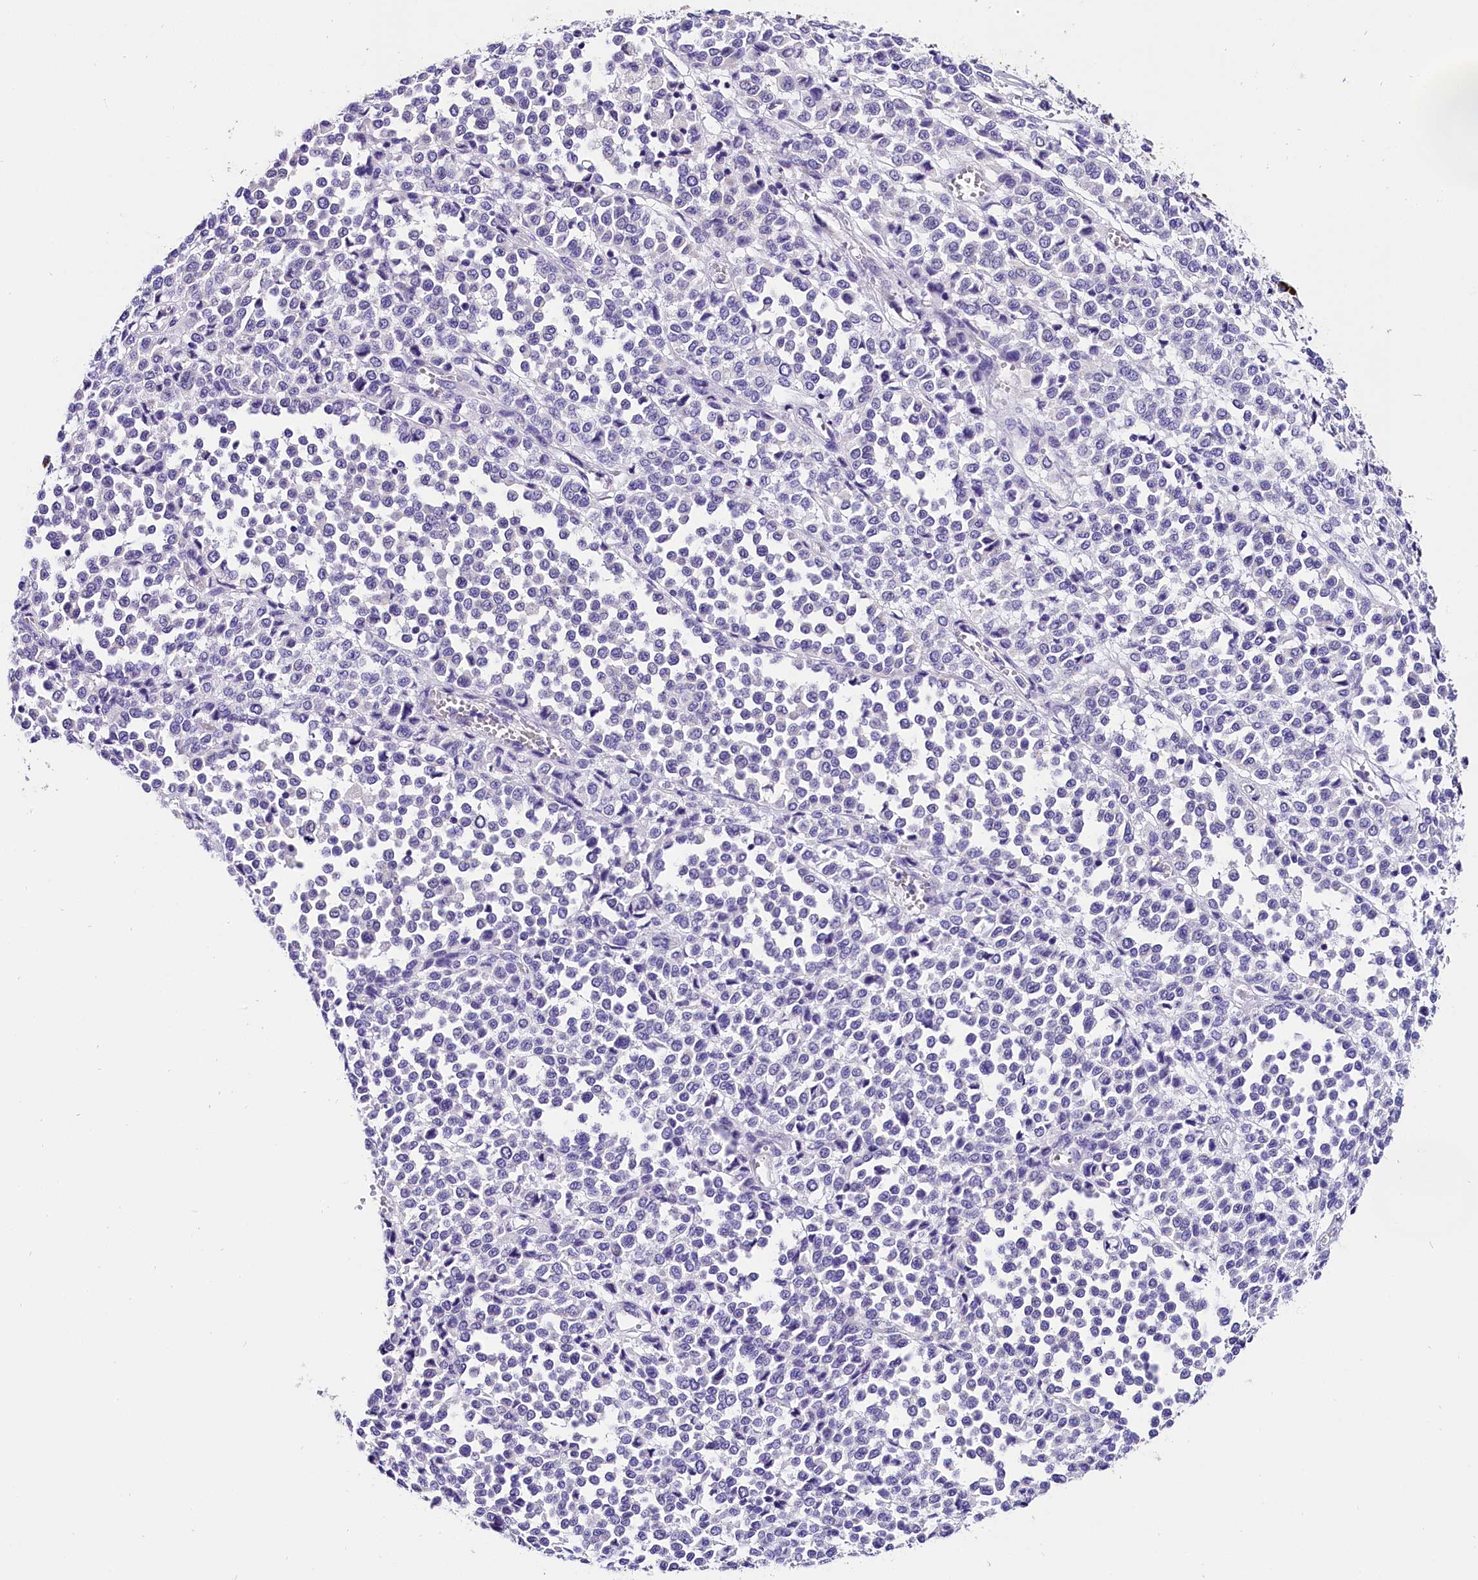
{"staining": {"intensity": "negative", "quantity": "none", "location": "none"}, "tissue": "melanoma", "cell_type": "Tumor cells", "image_type": "cancer", "snomed": [{"axis": "morphology", "description": "Malignant melanoma, Metastatic site"}, {"axis": "topography", "description": "Pancreas"}], "caption": "Immunohistochemical staining of human melanoma demonstrates no significant positivity in tumor cells.", "gene": "ACAA2", "patient": {"sex": "female", "age": 30}}